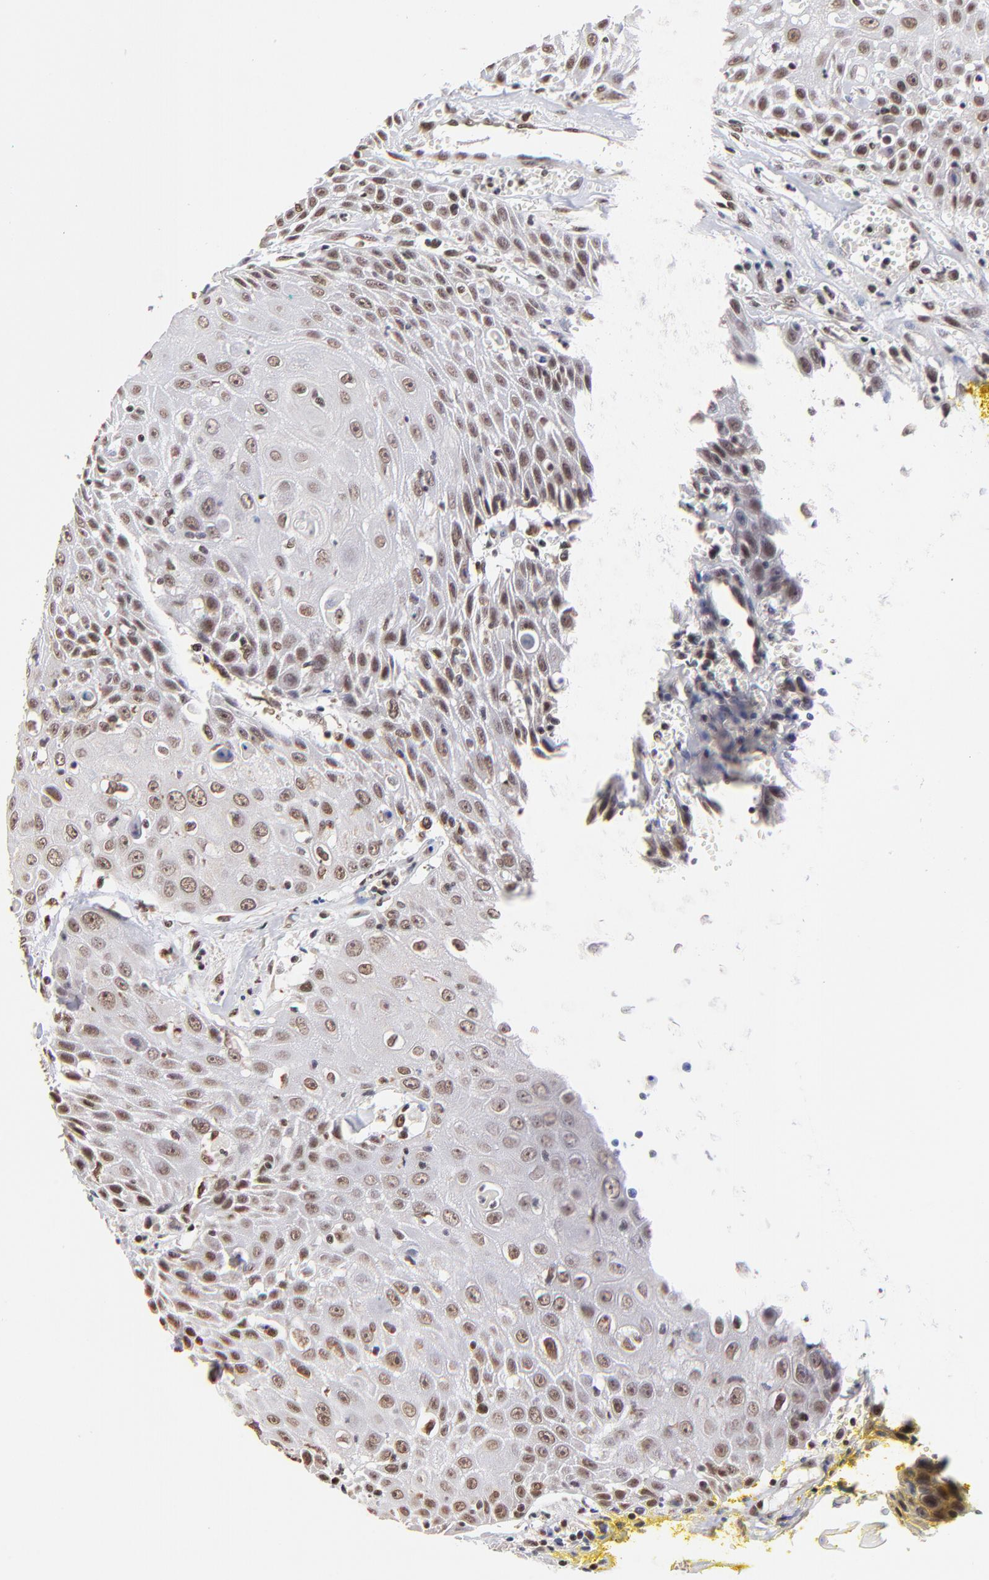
{"staining": {"intensity": "weak", "quantity": ">75%", "location": "nuclear"}, "tissue": "head and neck cancer", "cell_type": "Tumor cells", "image_type": "cancer", "snomed": [{"axis": "morphology", "description": "Squamous cell carcinoma, NOS"}, {"axis": "topography", "description": "Oral tissue"}, {"axis": "topography", "description": "Head-Neck"}], "caption": "Human head and neck cancer stained with a brown dye exhibits weak nuclear positive expression in about >75% of tumor cells.", "gene": "ZNF670", "patient": {"sex": "female", "age": 82}}